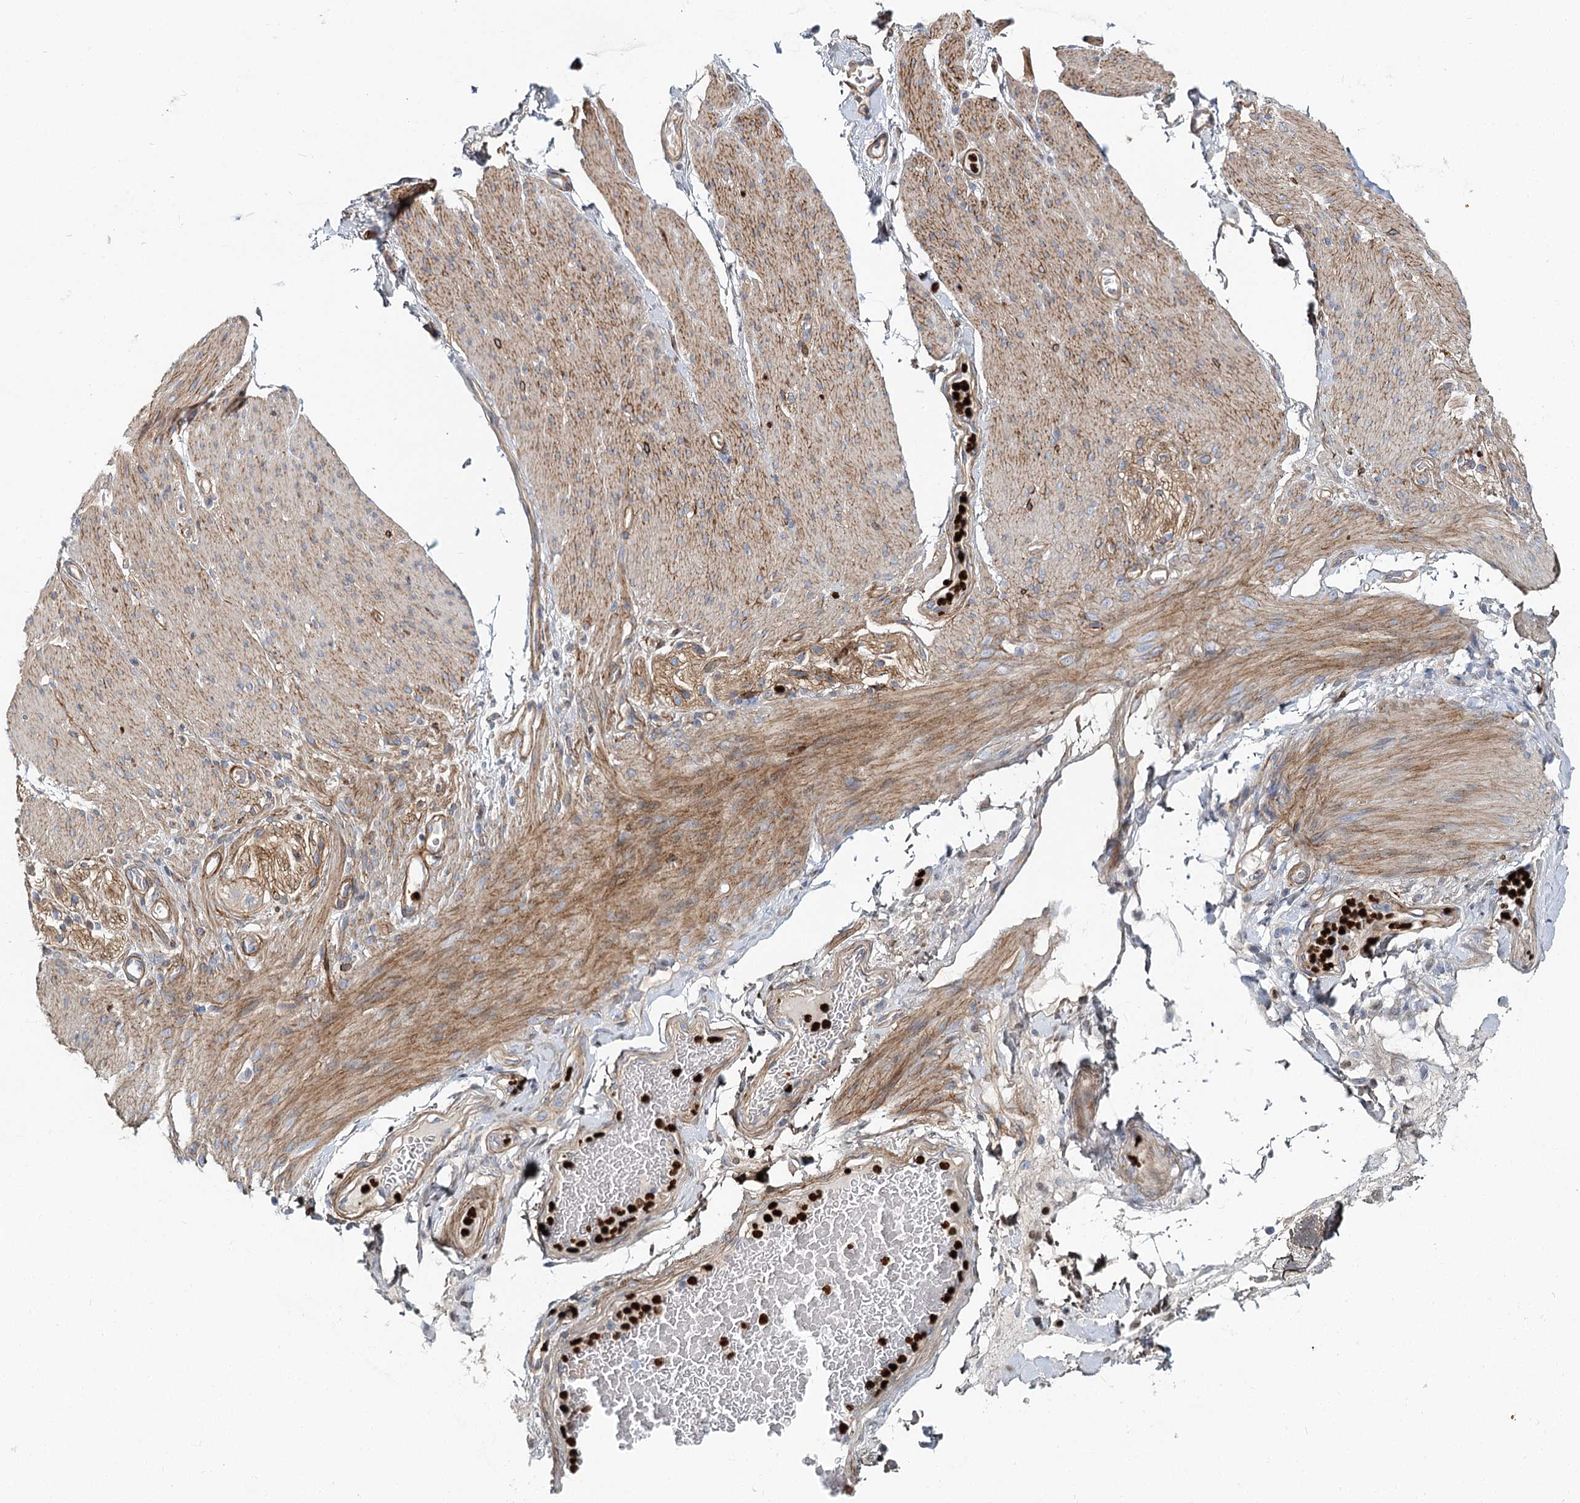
{"staining": {"intensity": "negative", "quantity": "none", "location": "none"}, "tissue": "adipose tissue", "cell_type": "Adipocytes", "image_type": "normal", "snomed": [{"axis": "morphology", "description": "Normal tissue, NOS"}, {"axis": "topography", "description": "Colon"}, {"axis": "topography", "description": "Peripheral nerve tissue"}], "caption": "Micrograph shows no protein staining in adipocytes of unremarkable adipose tissue. Nuclei are stained in blue.", "gene": "C11orf52", "patient": {"sex": "female", "age": 61}}